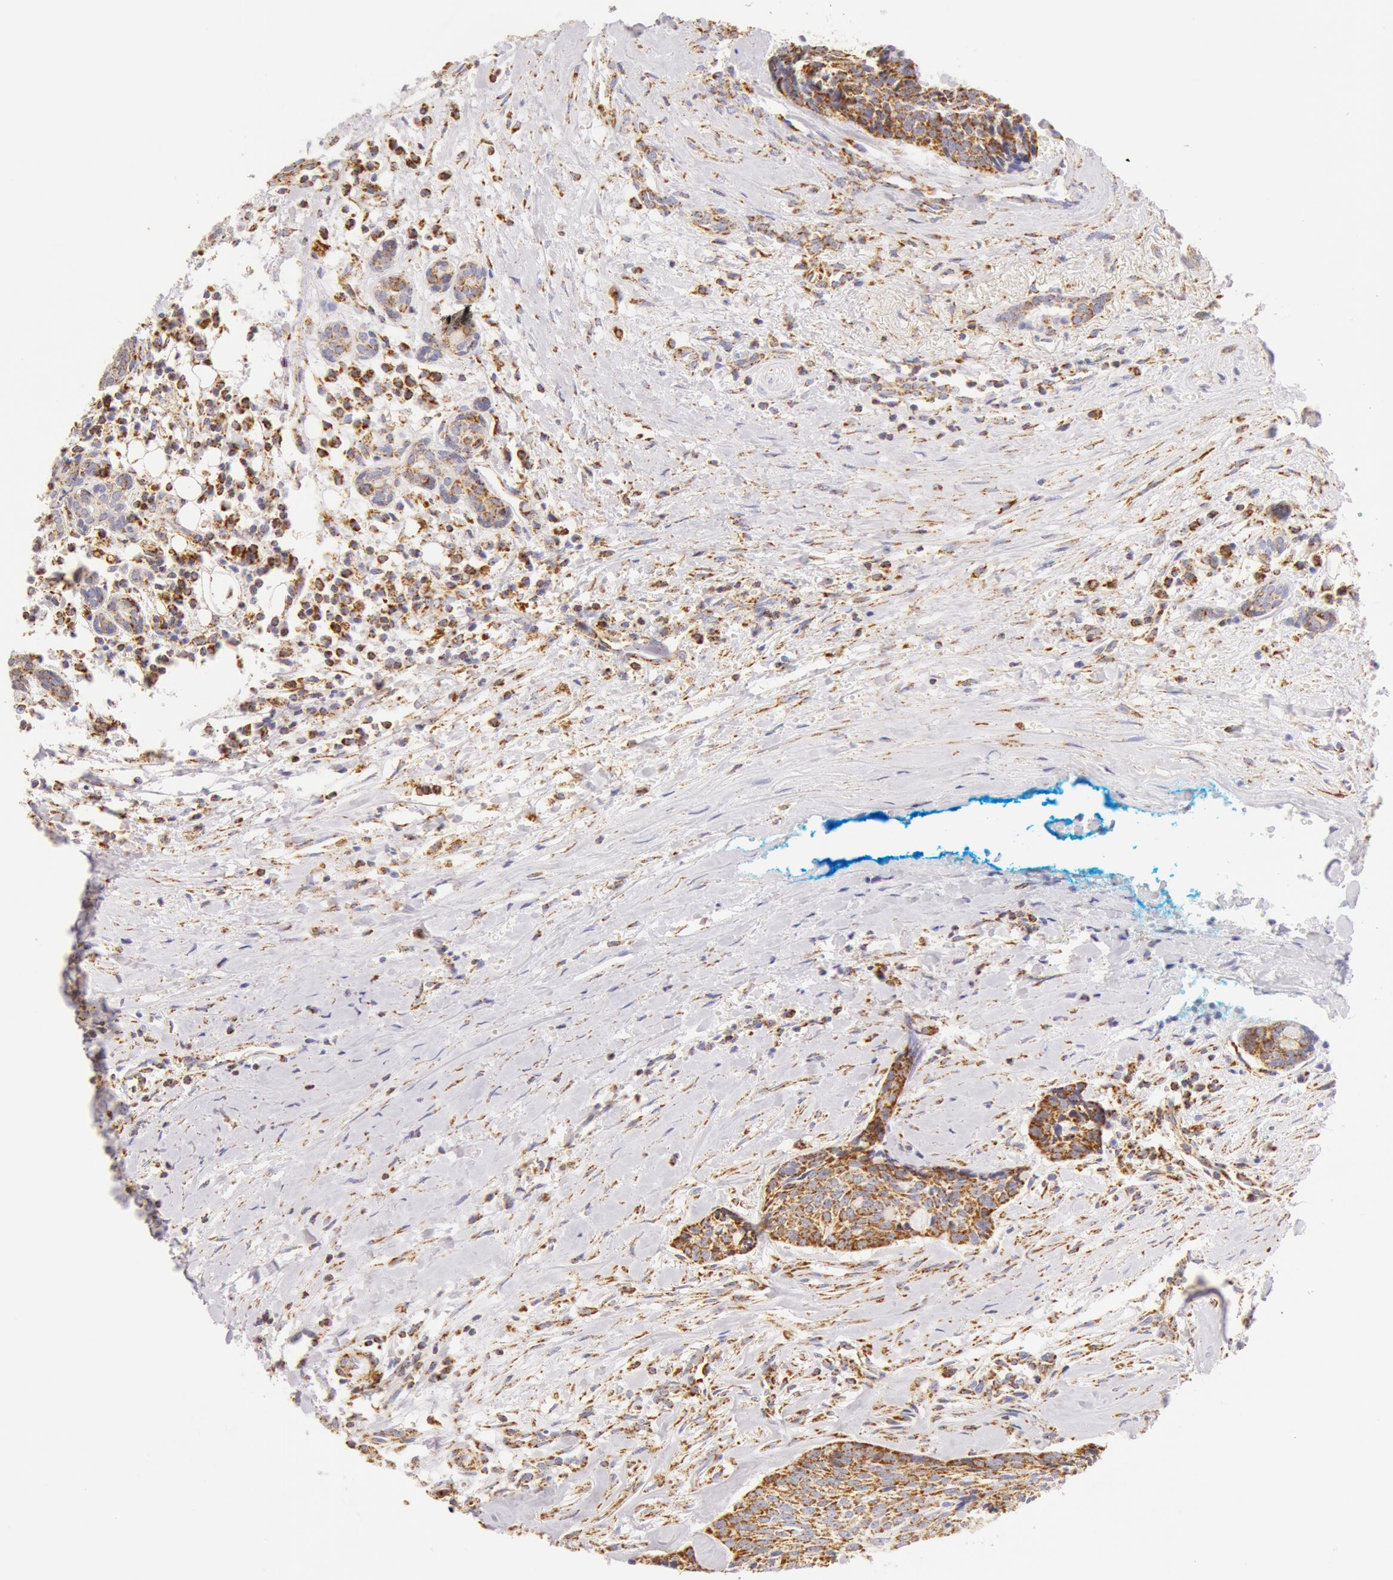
{"staining": {"intensity": "moderate", "quantity": "25%-75%", "location": "cytoplasmic/membranous"}, "tissue": "head and neck cancer", "cell_type": "Tumor cells", "image_type": "cancer", "snomed": [{"axis": "morphology", "description": "Squamous cell carcinoma, NOS"}, {"axis": "topography", "description": "Salivary gland"}, {"axis": "topography", "description": "Head-Neck"}], "caption": "Squamous cell carcinoma (head and neck) stained with DAB IHC displays medium levels of moderate cytoplasmic/membranous expression in approximately 25%-75% of tumor cells. (DAB (3,3'-diaminobenzidine) IHC, brown staining for protein, blue staining for nuclei).", "gene": "ATP5F1B", "patient": {"sex": "male", "age": 70}}